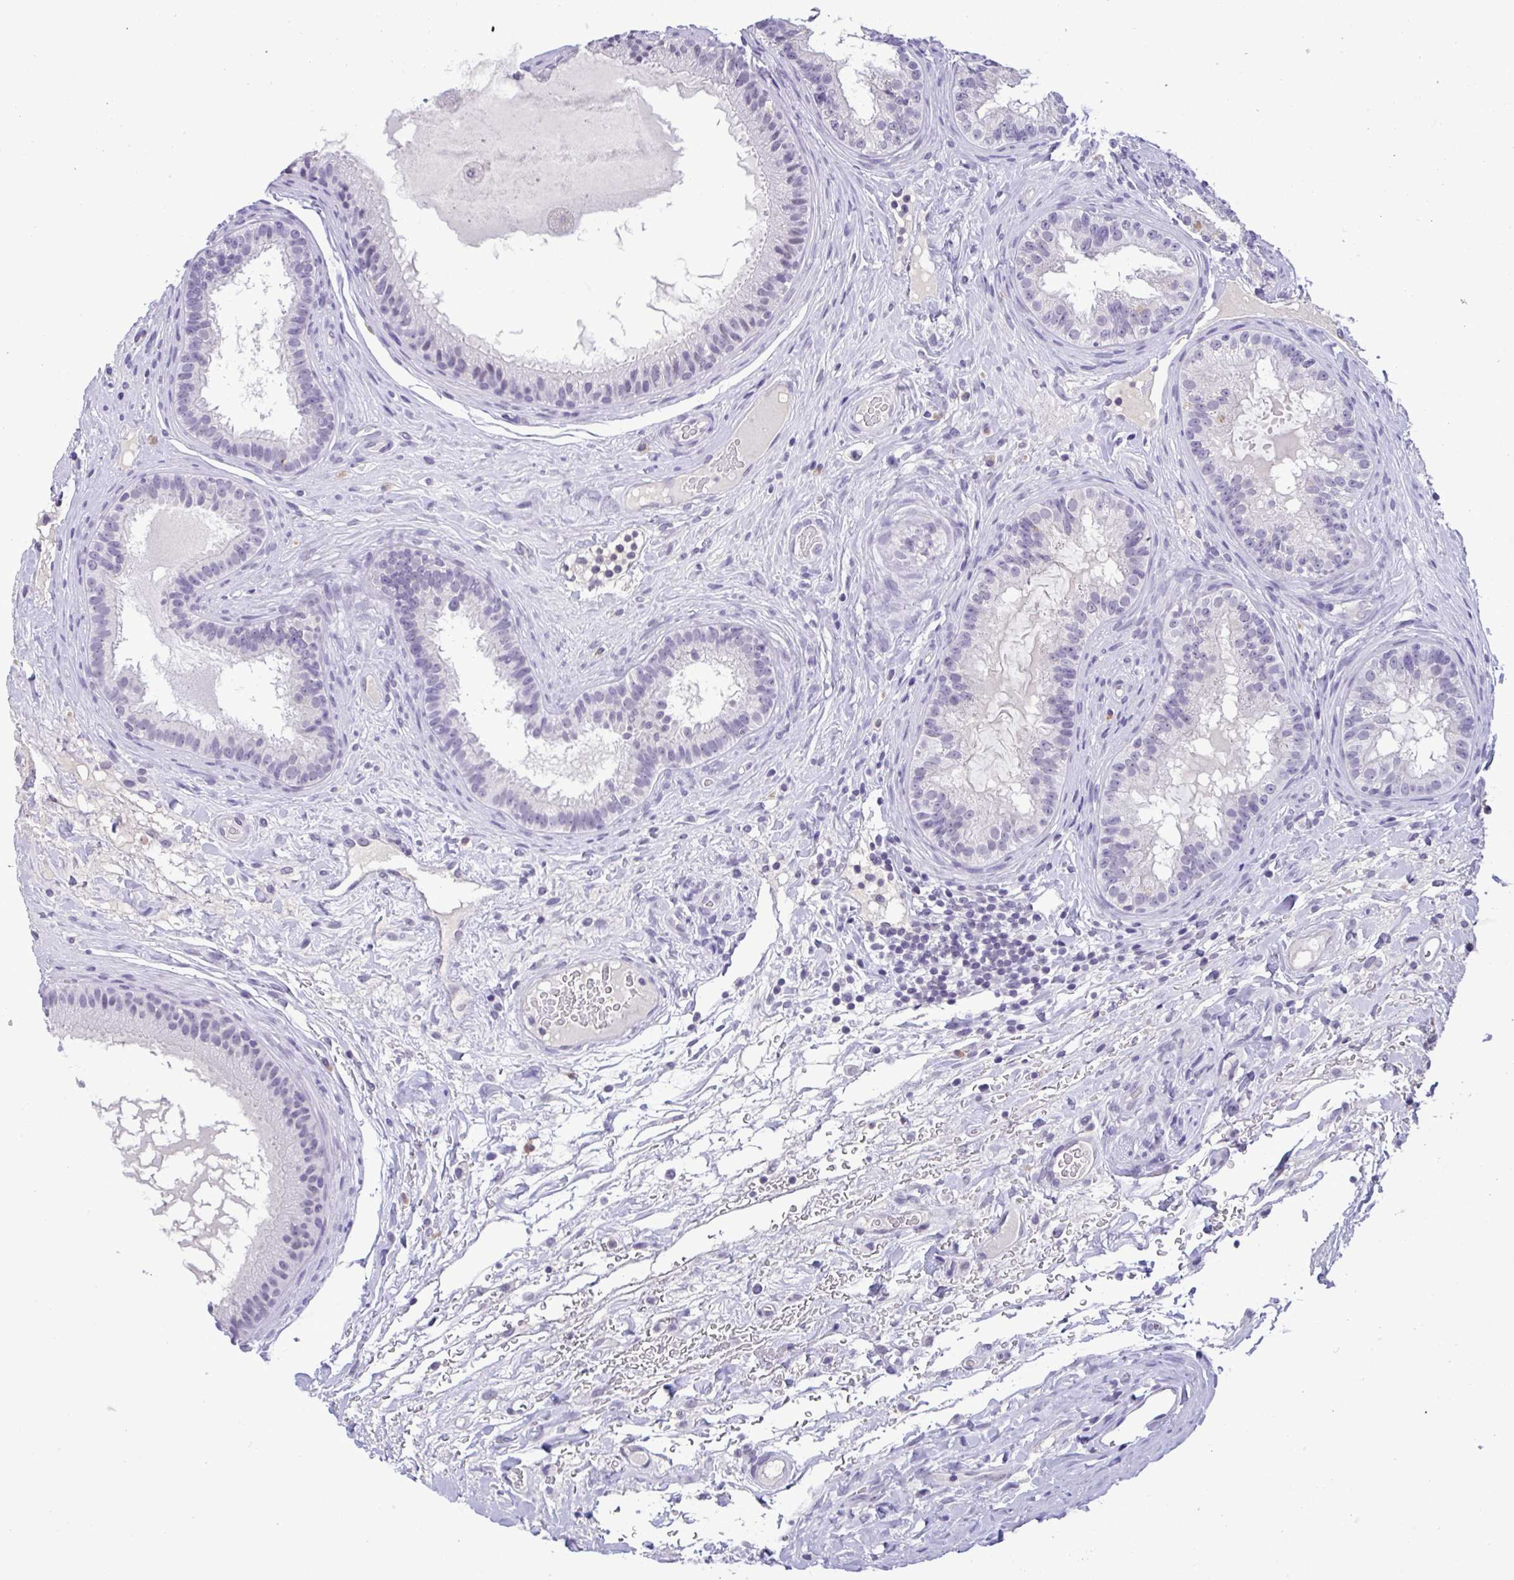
{"staining": {"intensity": "negative", "quantity": "none", "location": "none"}, "tissue": "epididymis", "cell_type": "Glandular cells", "image_type": "normal", "snomed": [{"axis": "morphology", "description": "Normal tissue, NOS"}, {"axis": "topography", "description": "Epididymis"}], "caption": "Immunohistochemistry histopathology image of benign epididymis: human epididymis stained with DAB (3,3'-diaminobenzidine) demonstrates no significant protein positivity in glandular cells. (Immunohistochemistry, brightfield microscopy, high magnification).", "gene": "YBX2", "patient": {"sex": "male", "age": 23}}